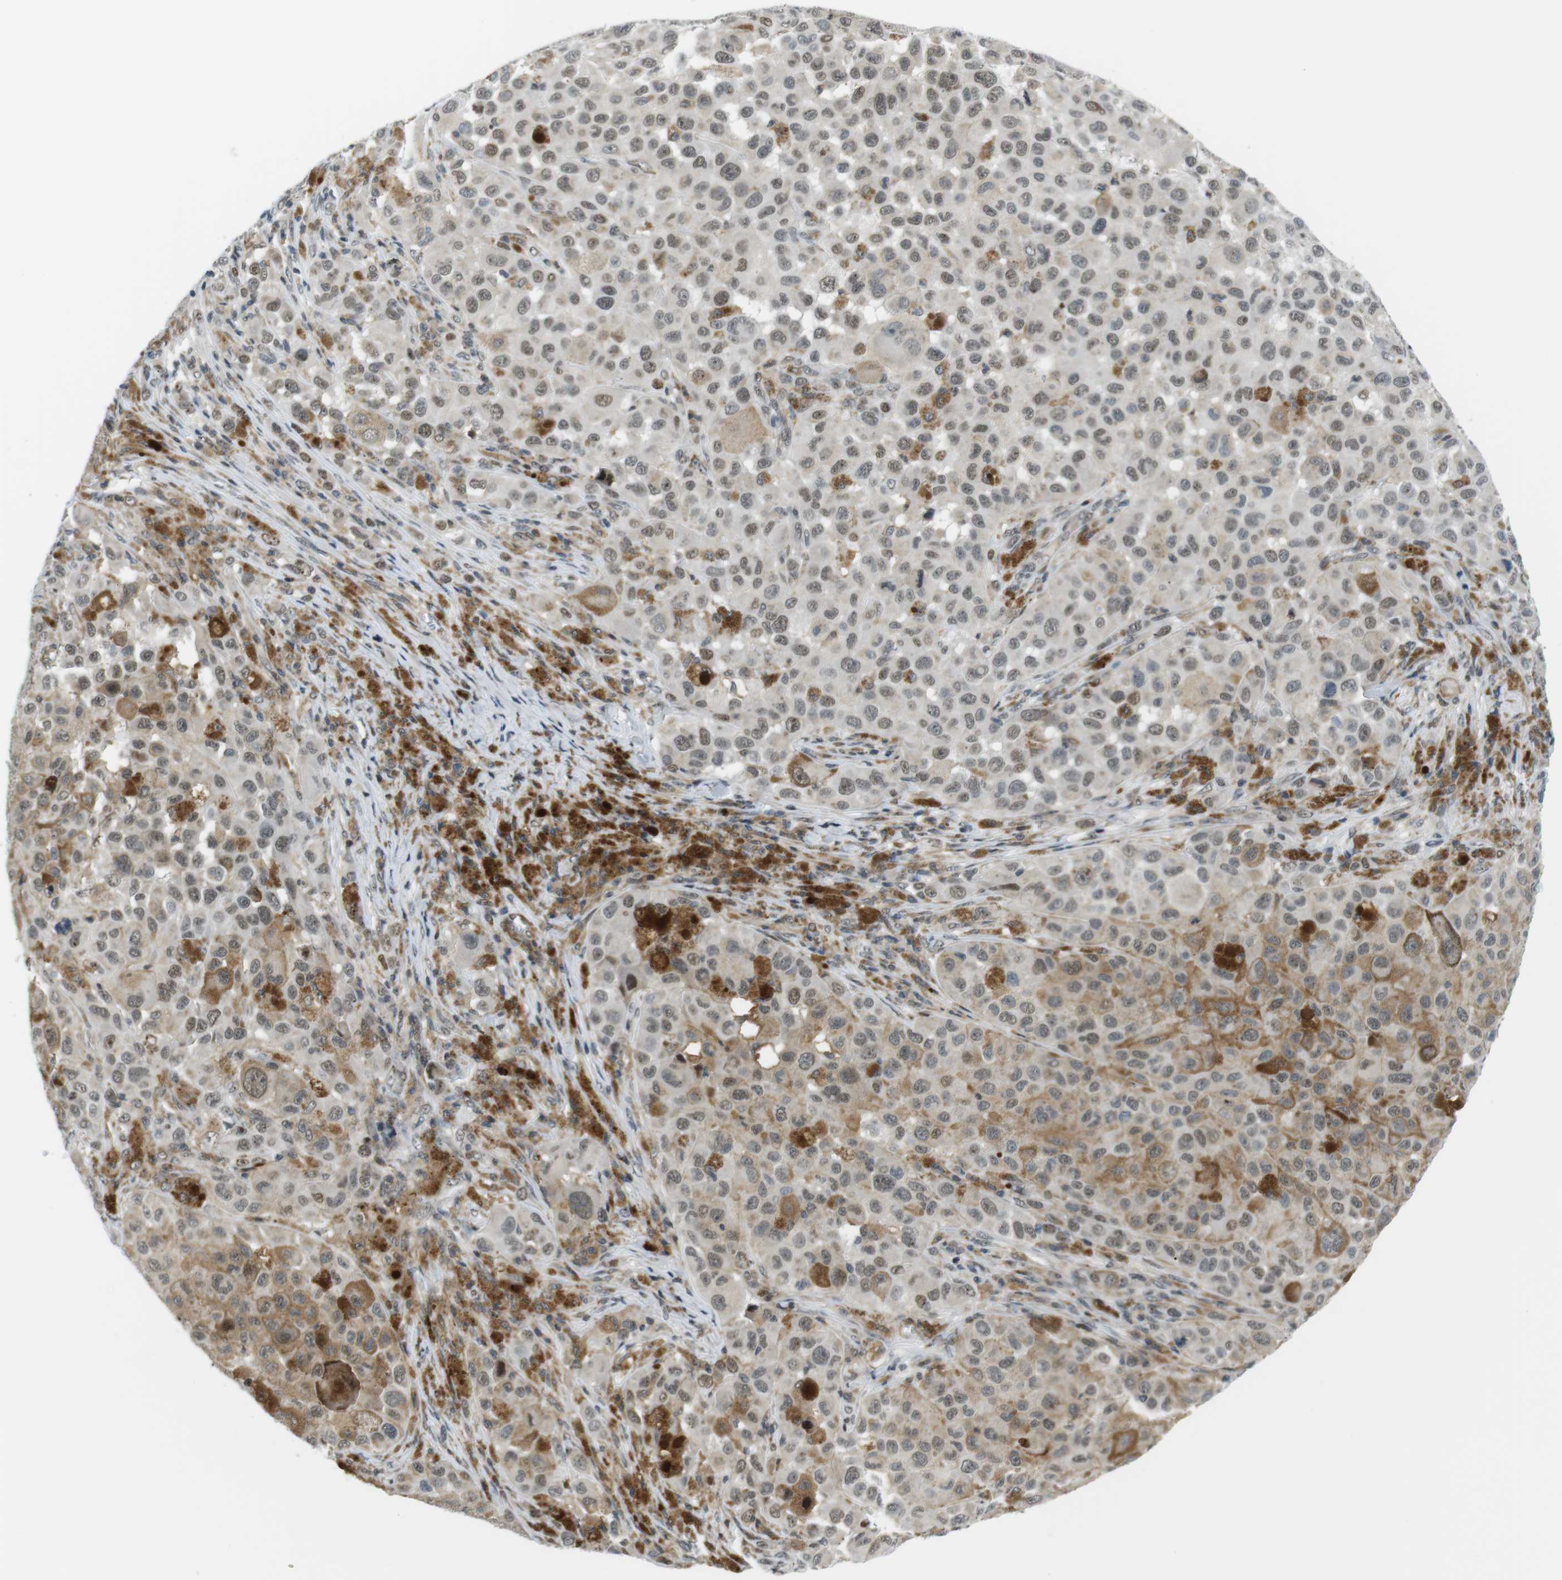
{"staining": {"intensity": "weak", "quantity": ">75%", "location": "cytoplasmic/membranous,nuclear"}, "tissue": "melanoma", "cell_type": "Tumor cells", "image_type": "cancer", "snomed": [{"axis": "morphology", "description": "Malignant melanoma, NOS"}, {"axis": "topography", "description": "Skin"}], "caption": "Weak cytoplasmic/membranous and nuclear staining is identified in about >75% of tumor cells in malignant melanoma. Nuclei are stained in blue.", "gene": "USP7", "patient": {"sex": "male", "age": 96}}